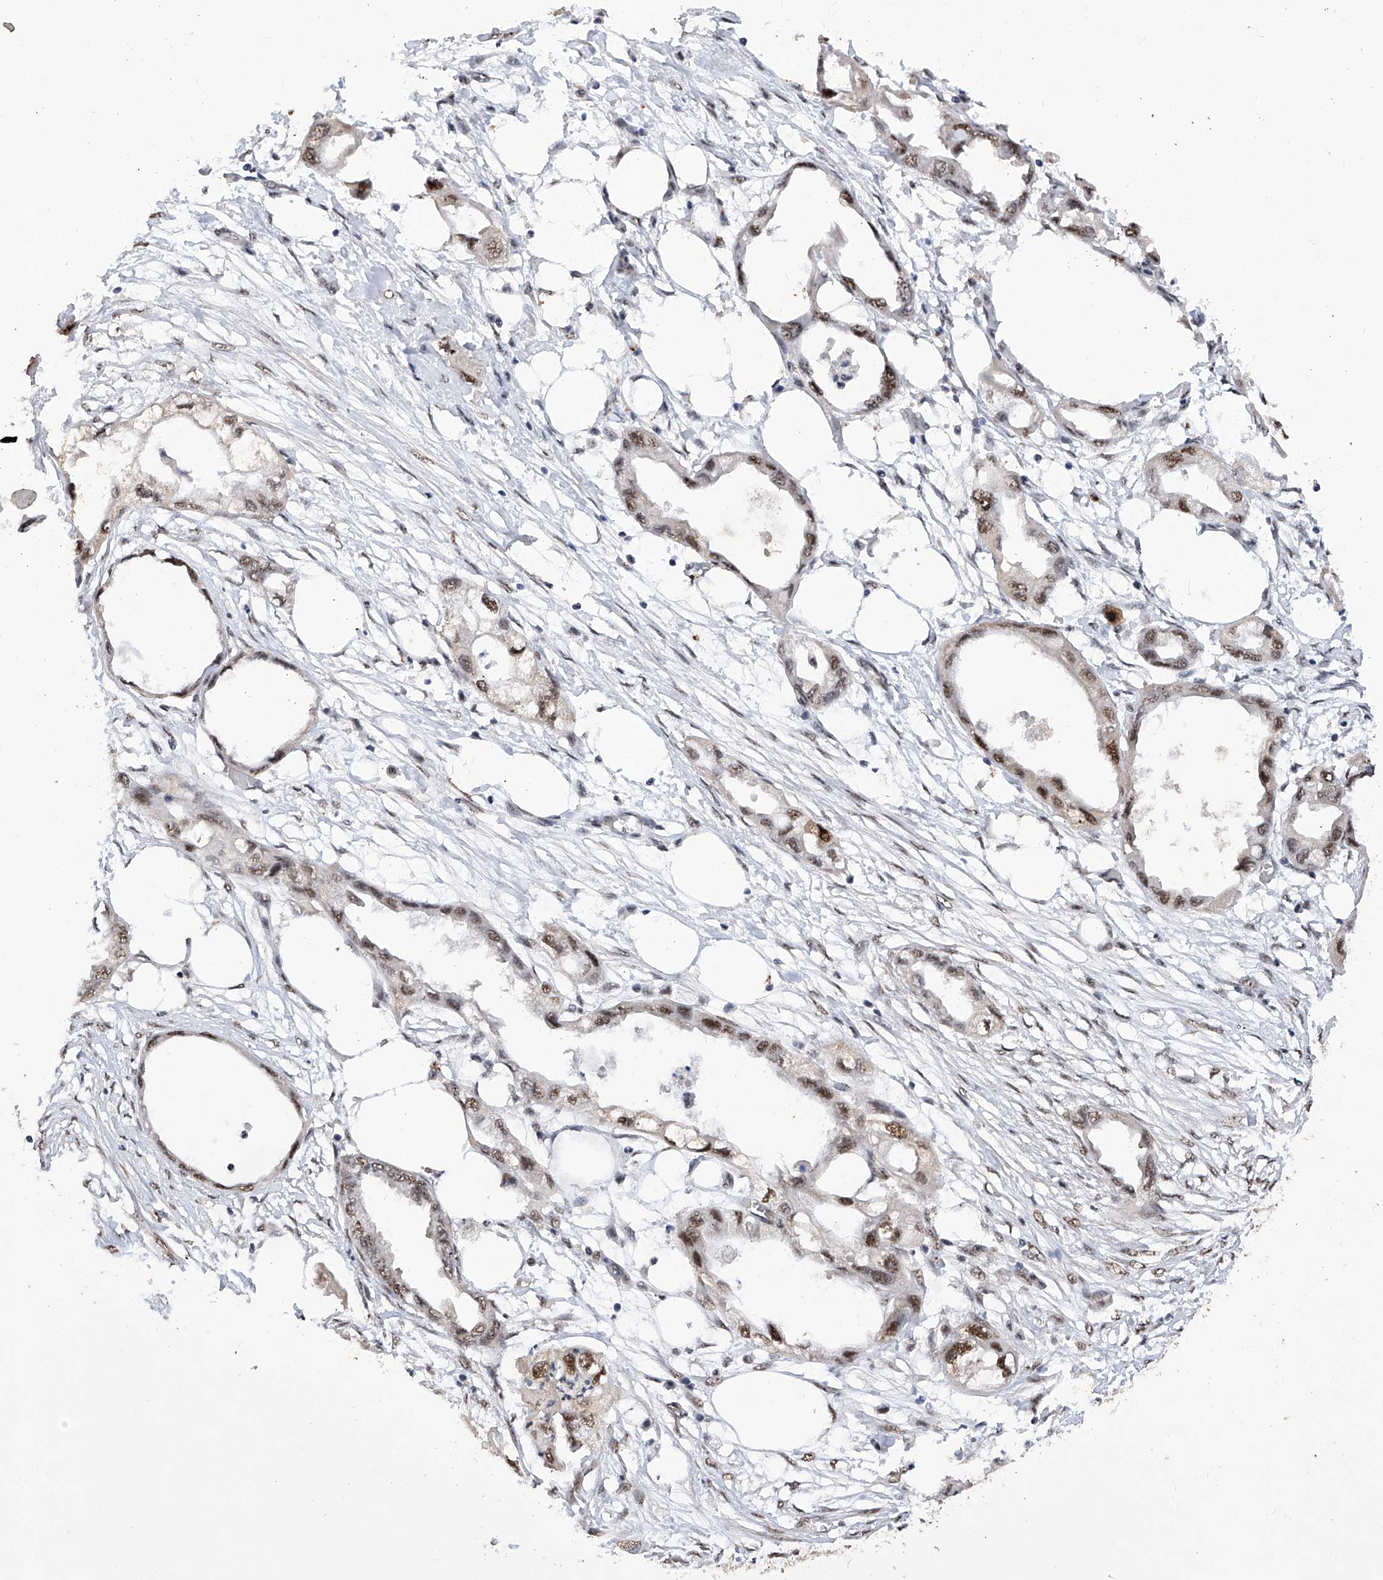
{"staining": {"intensity": "moderate", "quantity": "25%-75%", "location": "nuclear"}, "tissue": "endometrial cancer", "cell_type": "Tumor cells", "image_type": "cancer", "snomed": [{"axis": "morphology", "description": "Adenocarcinoma, NOS"}, {"axis": "morphology", "description": "Adenocarcinoma, metastatic, NOS"}, {"axis": "topography", "description": "Adipose tissue"}, {"axis": "topography", "description": "Endometrium"}], "caption": "This photomicrograph shows immunohistochemistry staining of human adenocarcinoma (endometrial), with medium moderate nuclear staining in approximately 25%-75% of tumor cells.", "gene": "NFATC4", "patient": {"sex": "female", "age": 67}}